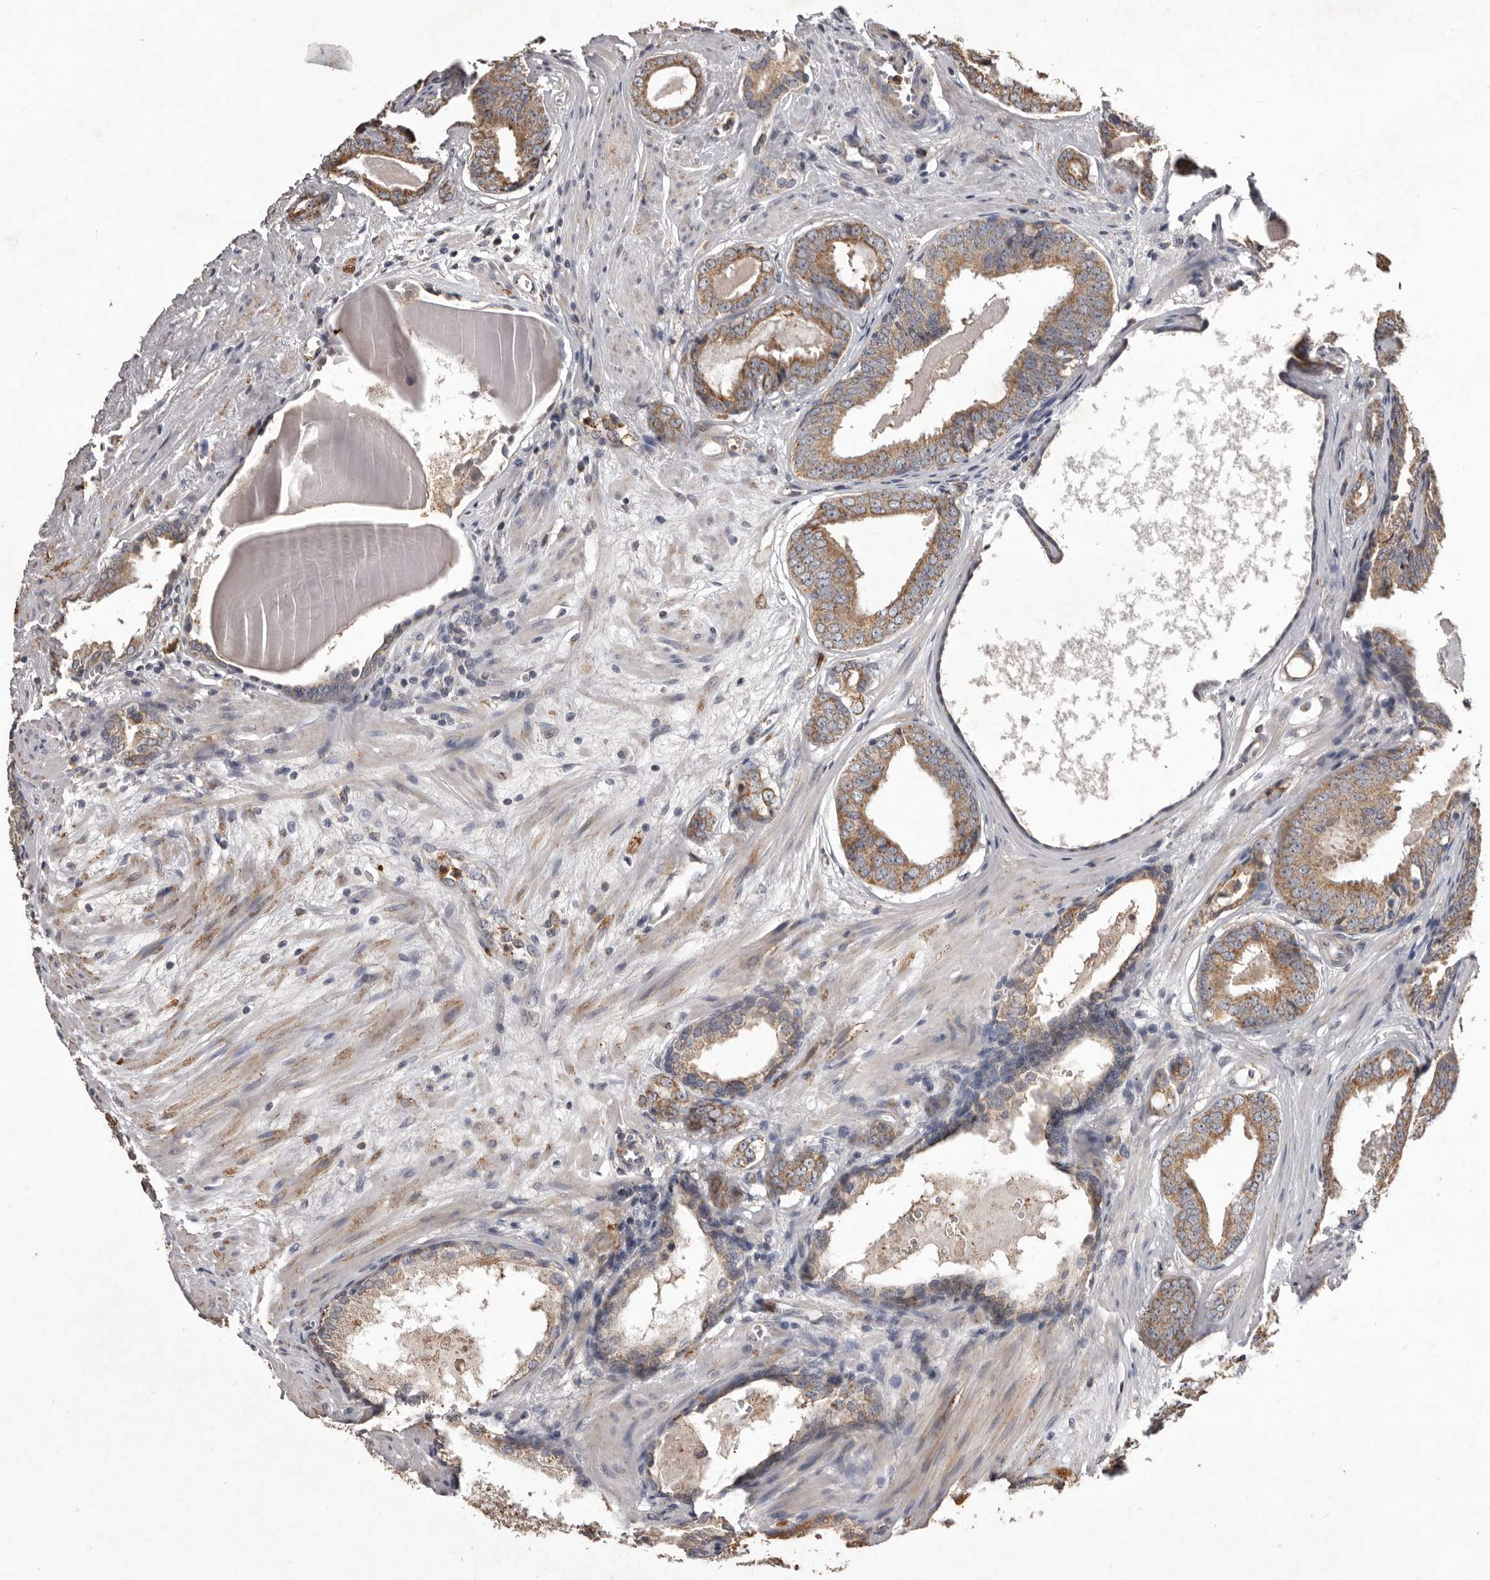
{"staining": {"intensity": "moderate", "quantity": "25%-75%", "location": "cytoplasmic/membranous"}, "tissue": "prostate cancer", "cell_type": "Tumor cells", "image_type": "cancer", "snomed": [{"axis": "morphology", "description": "Adenocarcinoma, Medium grade"}, {"axis": "topography", "description": "Prostate"}], "caption": "Protein staining of prostate cancer (medium-grade adenocarcinoma) tissue demonstrates moderate cytoplasmic/membranous positivity in approximately 25%-75% of tumor cells. The protein of interest is stained brown, and the nuclei are stained in blue (DAB IHC with brightfield microscopy, high magnification).", "gene": "CXCL14", "patient": {"sex": "male", "age": 79}}